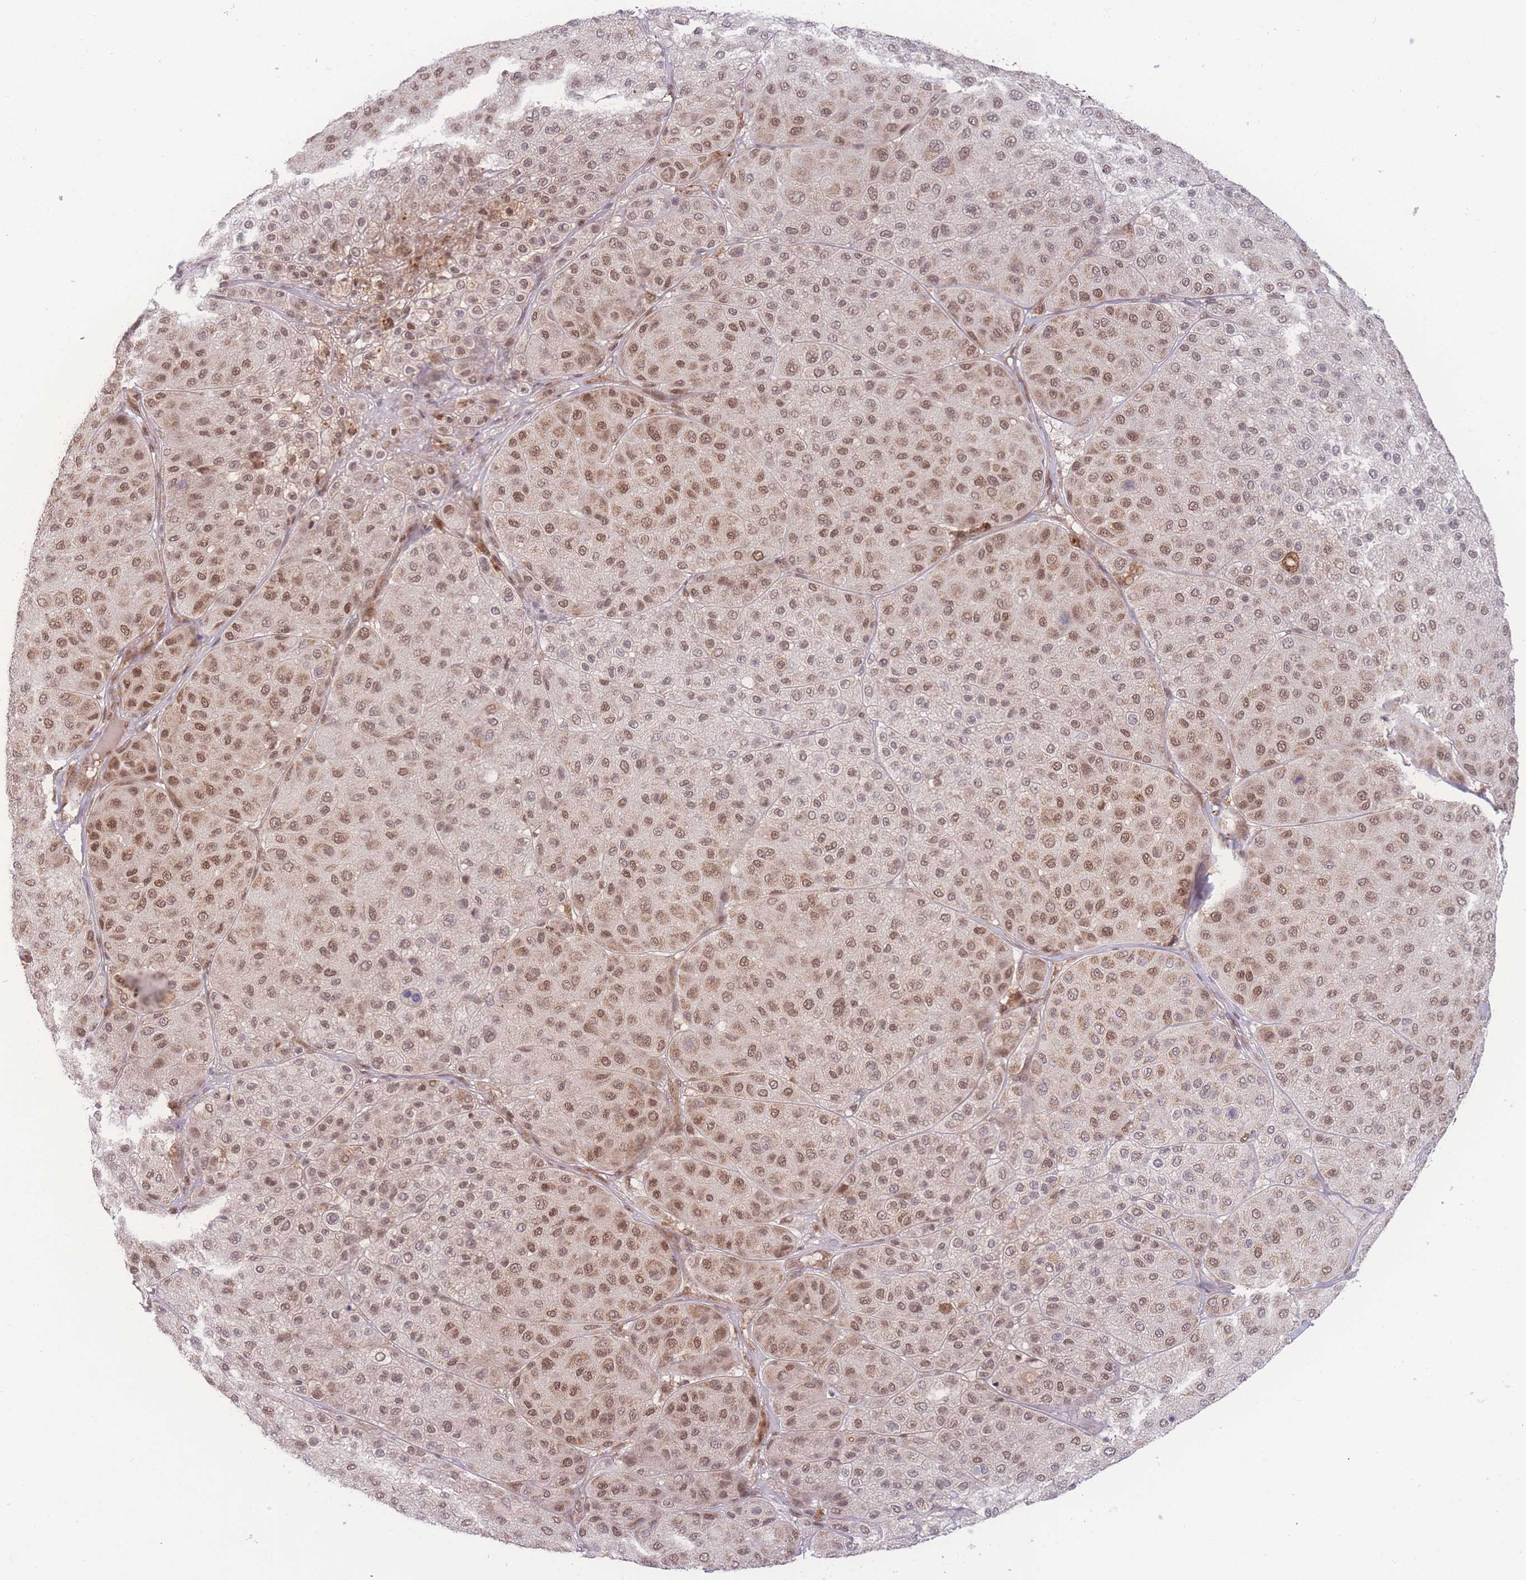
{"staining": {"intensity": "moderate", "quantity": ">75%", "location": "cytoplasmic/membranous,nuclear"}, "tissue": "melanoma", "cell_type": "Tumor cells", "image_type": "cancer", "snomed": [{"axis": "morphology", "description": "Malignant melanoma, Metastatic site"}, {"axis": "topography", "description": "Smooth muscle"}], "caption": "Melanoma stained for a protein exhibits moderate cytoplasmic/membranous and nuclear positivity in tumor cells. Immunohistochemistry (ihc) stains the protein in brown and the nuclei are stained blue.", "gene": "RAVER1", "patient": {"sex": "male", "age": 41}}